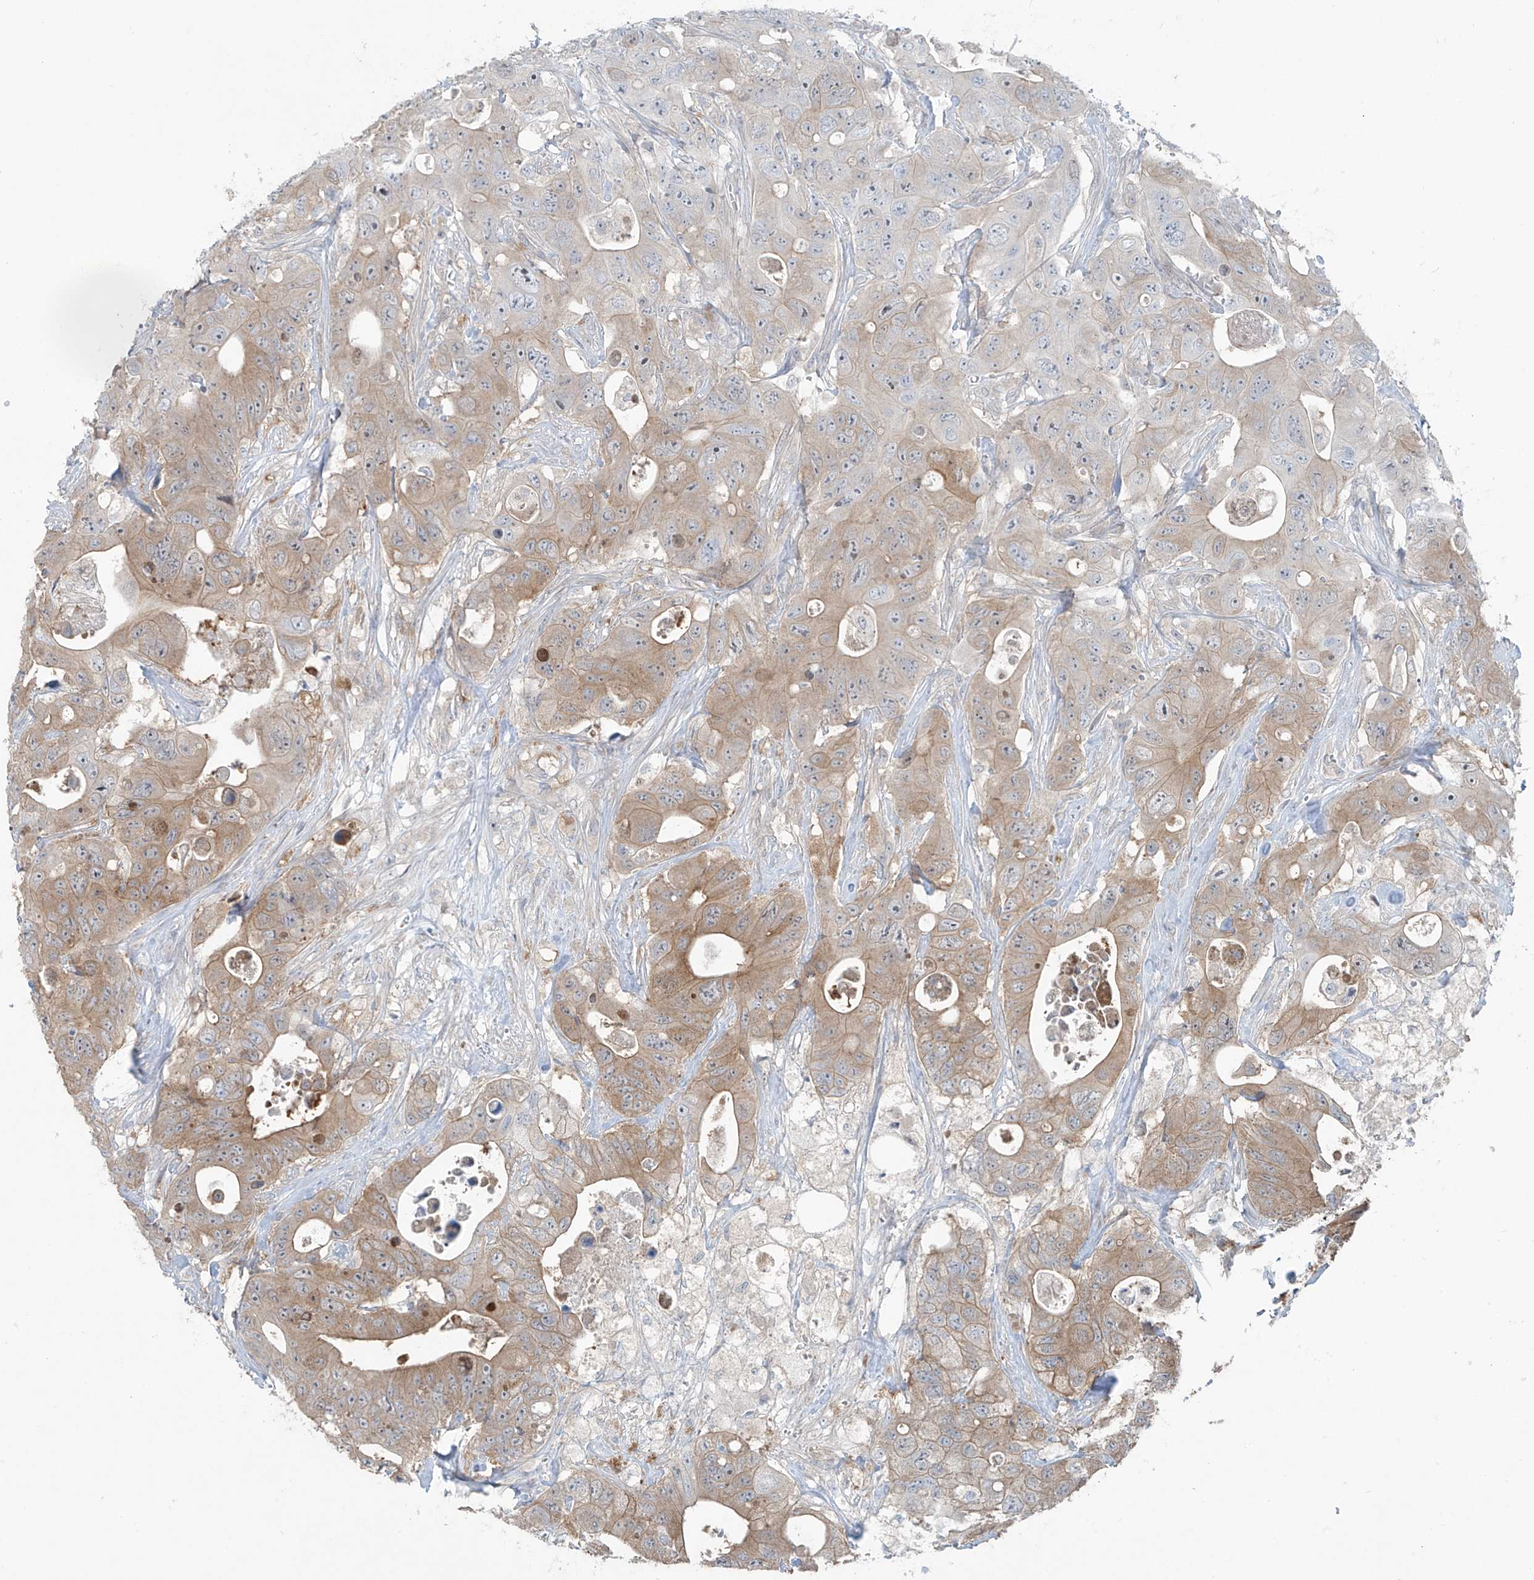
{"staining": {"intensity": "moderate", "quantity": ">75%", "location": "cytoplasmic/membranous"}, "tissue": "colorectal cancer", "cell_type": "Tumor cells", "image_type": "cancer", "snomed": [{"axis": "morphology", "description": "Adenocarcinoma, NOS"}, {"axis": "topography", "description": "Colon"}], "caption": "Immunohistochemistry of adenocarcinoma (colorectal) displays medium levels of moderate cytoplasmic/membranous positivity in about >75% of tumor cells.", "gene": "PPAT", "patient": {"sex": "female", "age": 46}}